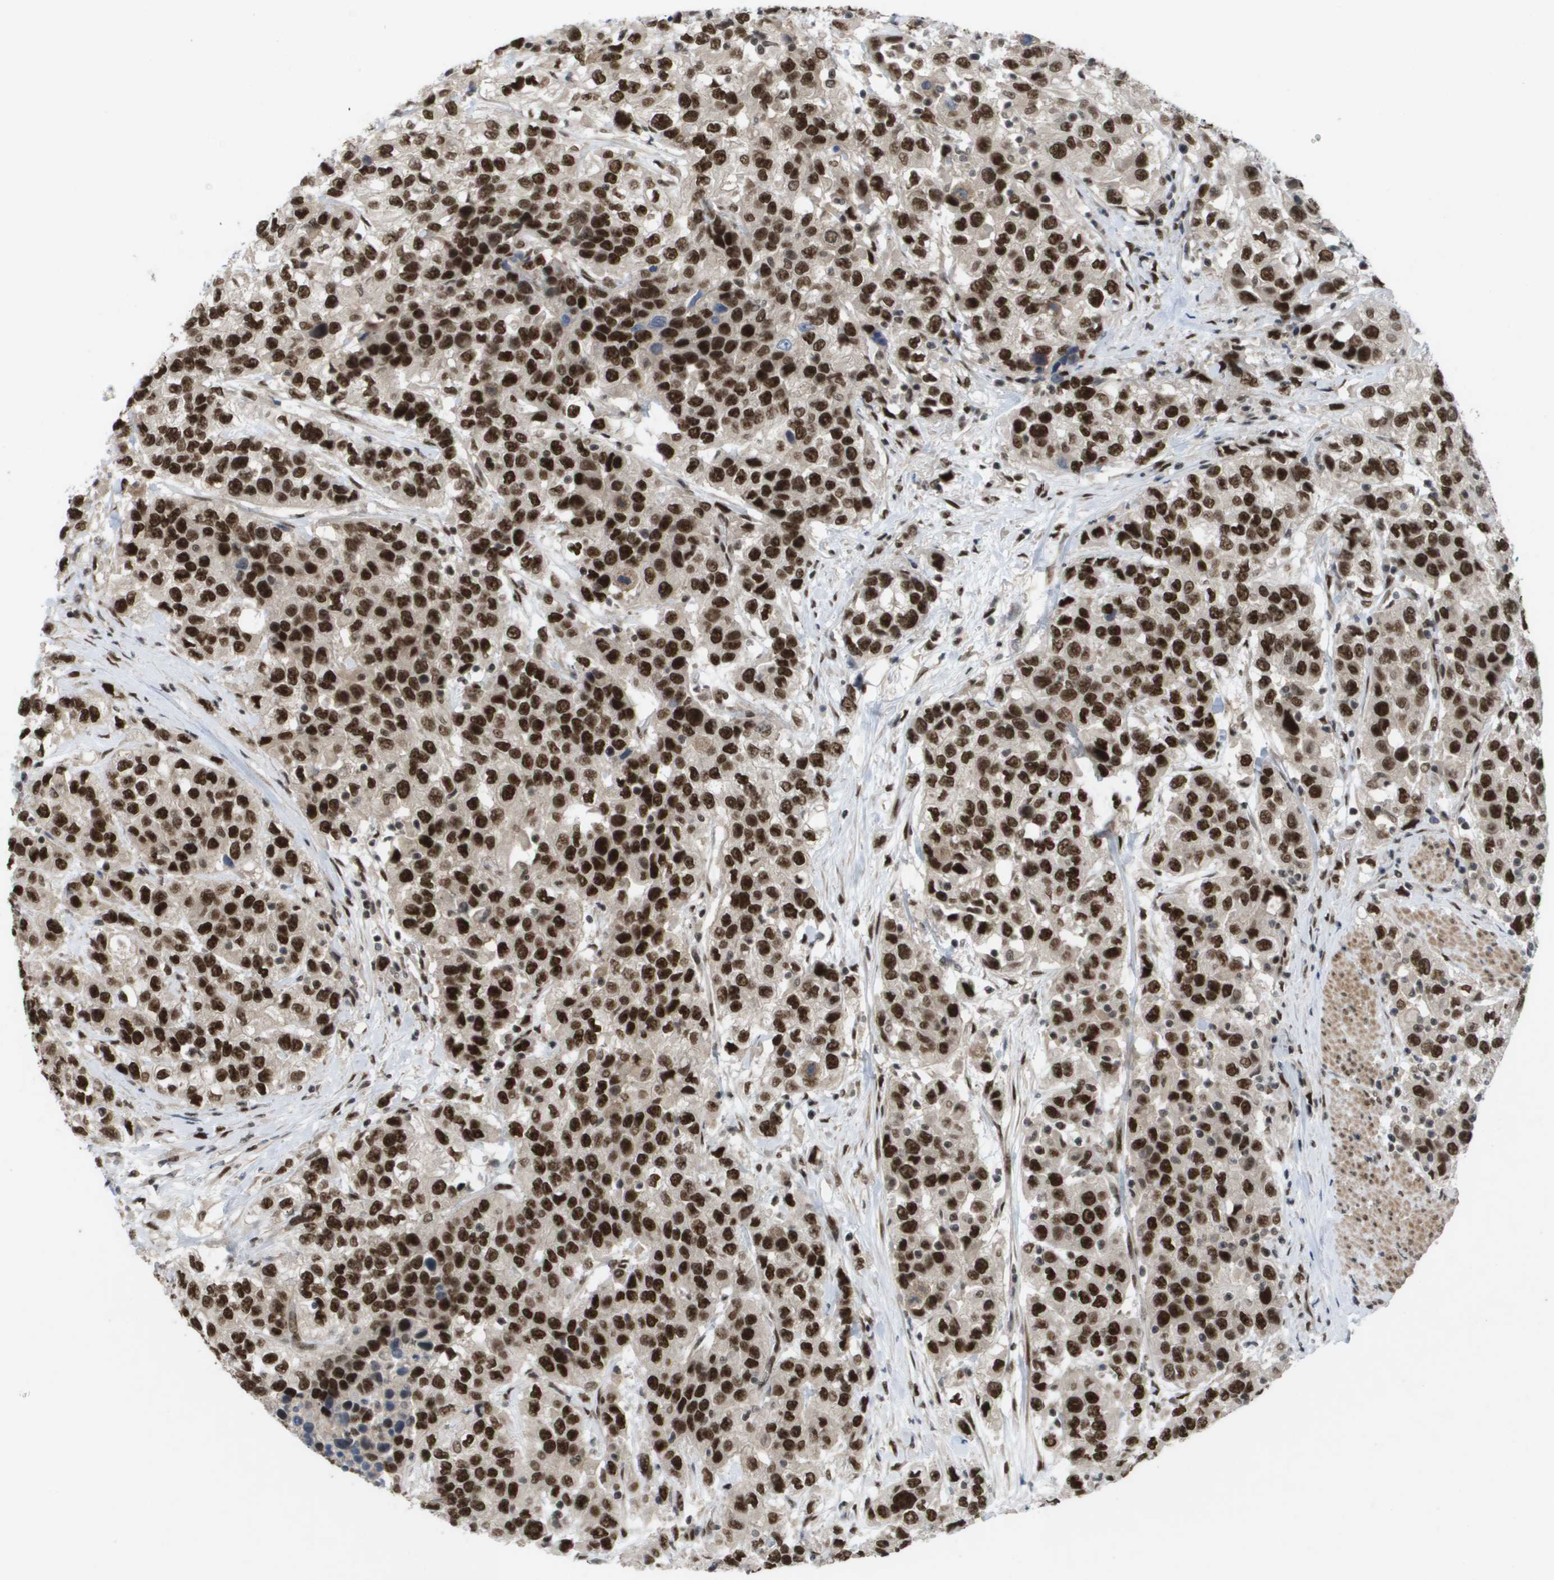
{"staining": {"intensity": "strong", "quantity": ">75%", "location": "nuclear"}, "tissue": "urothelial cancer", "cell_type": "Tumor cells", "image_type": "cancer", "snomed": [{"axis": "morphology", "description": "Urothelial carcinoma, High grade"}, {"axis": "topography", "description": "Urinary bladder"}], "caption": "Brown immunohistochemical staining in human urothelial cancer exhibits strong nuclear expression in approximately >75% of tumor cells. (Brightfield microscopy of DAB IHC at high magnification).", "gene": "CDT1", "patient": {"sex": "female", "age": 80}}